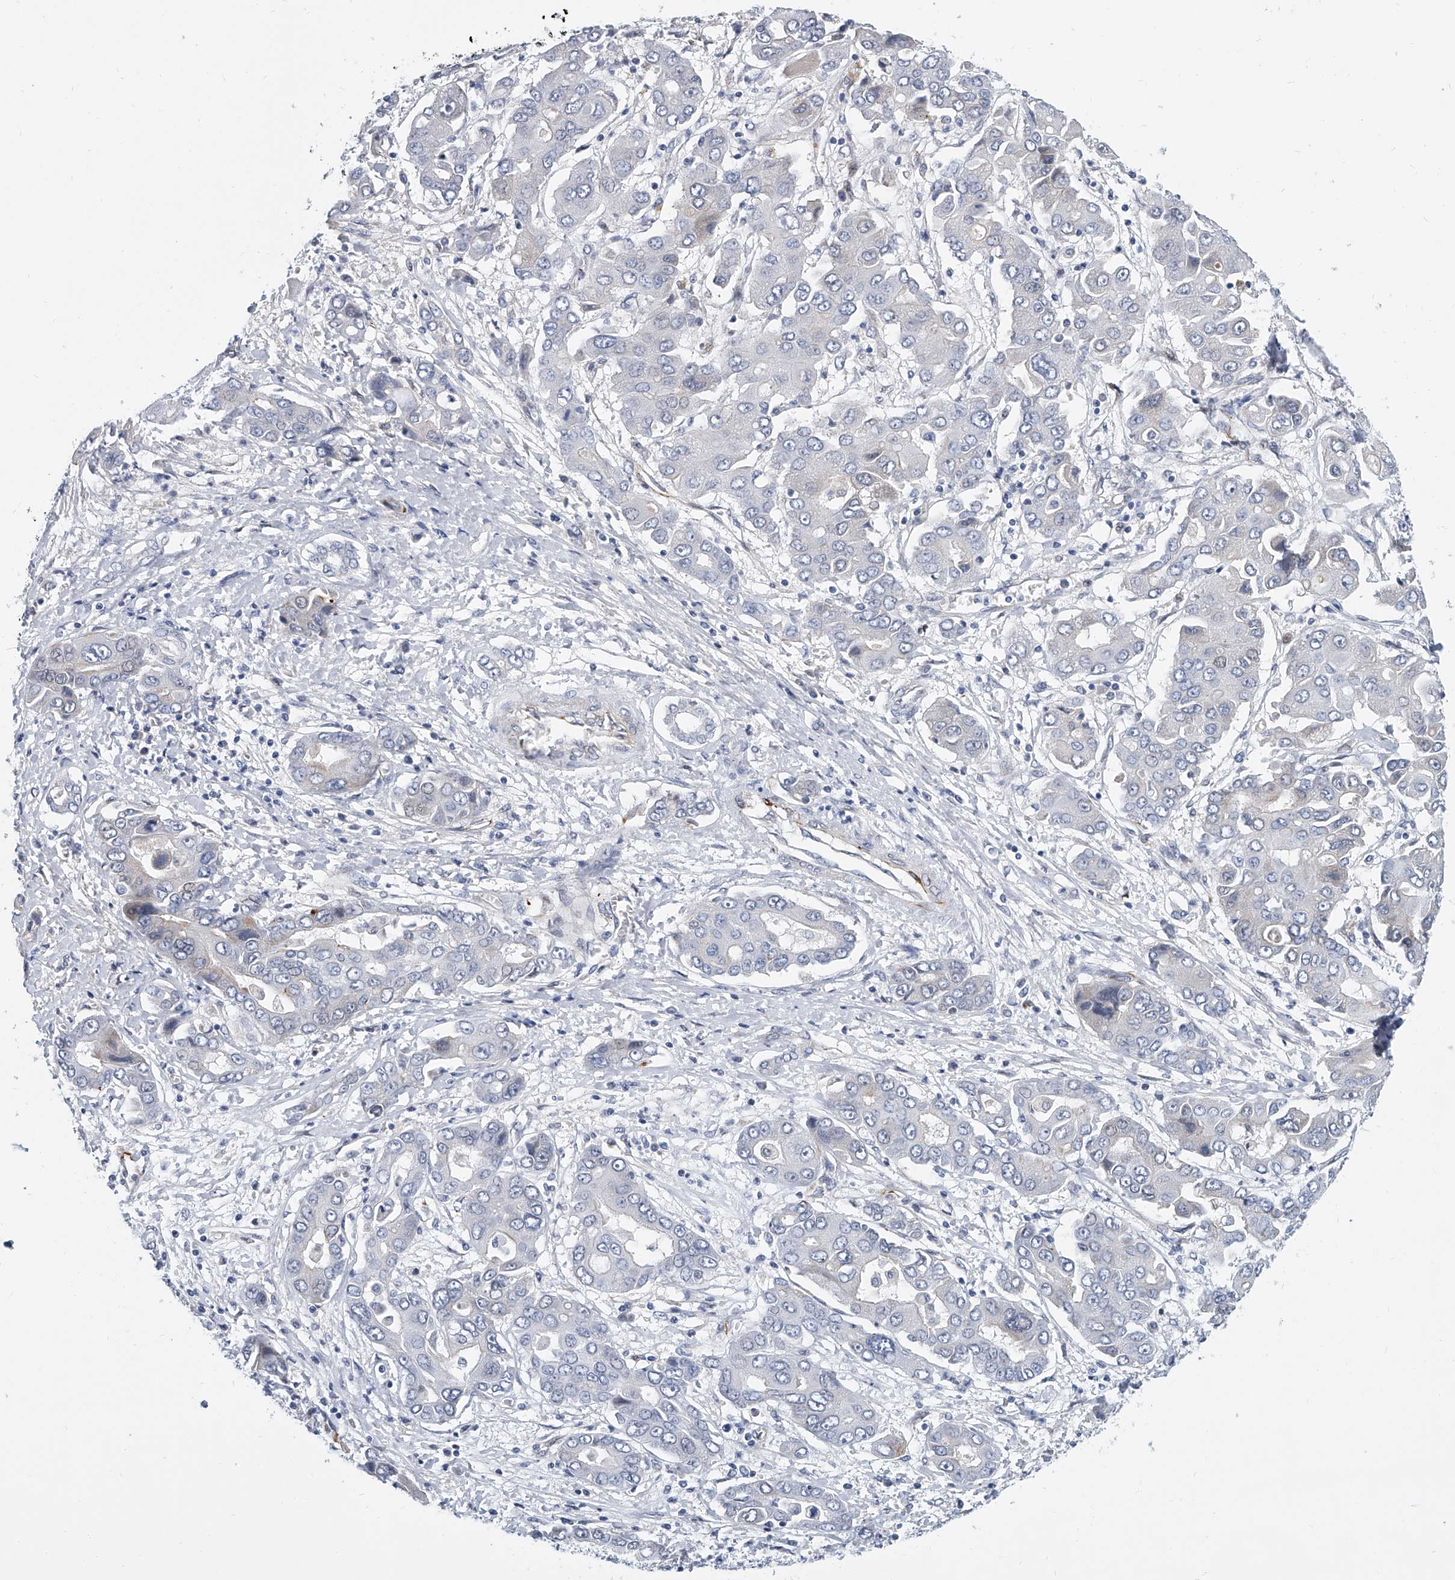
{"staining": {"intensity": "negative", "quantity": "none", "location": "none"}, "tissue": "liver cancer", "cell_type": "Tumor cells", "image_type": "cancer", "snomed": [{"axis": "morphology", "description": "Cholangiocarcinoma"}, {"axis": "topography", "description": "Liver"}], "caption": "This is an immunohistochemistry (IHC) image of human liver cholangiocarcinoma. There is no positivity in tumor cells.", "gene": "KIRREL1", "patient": {"sex": "male", "age": 67}}